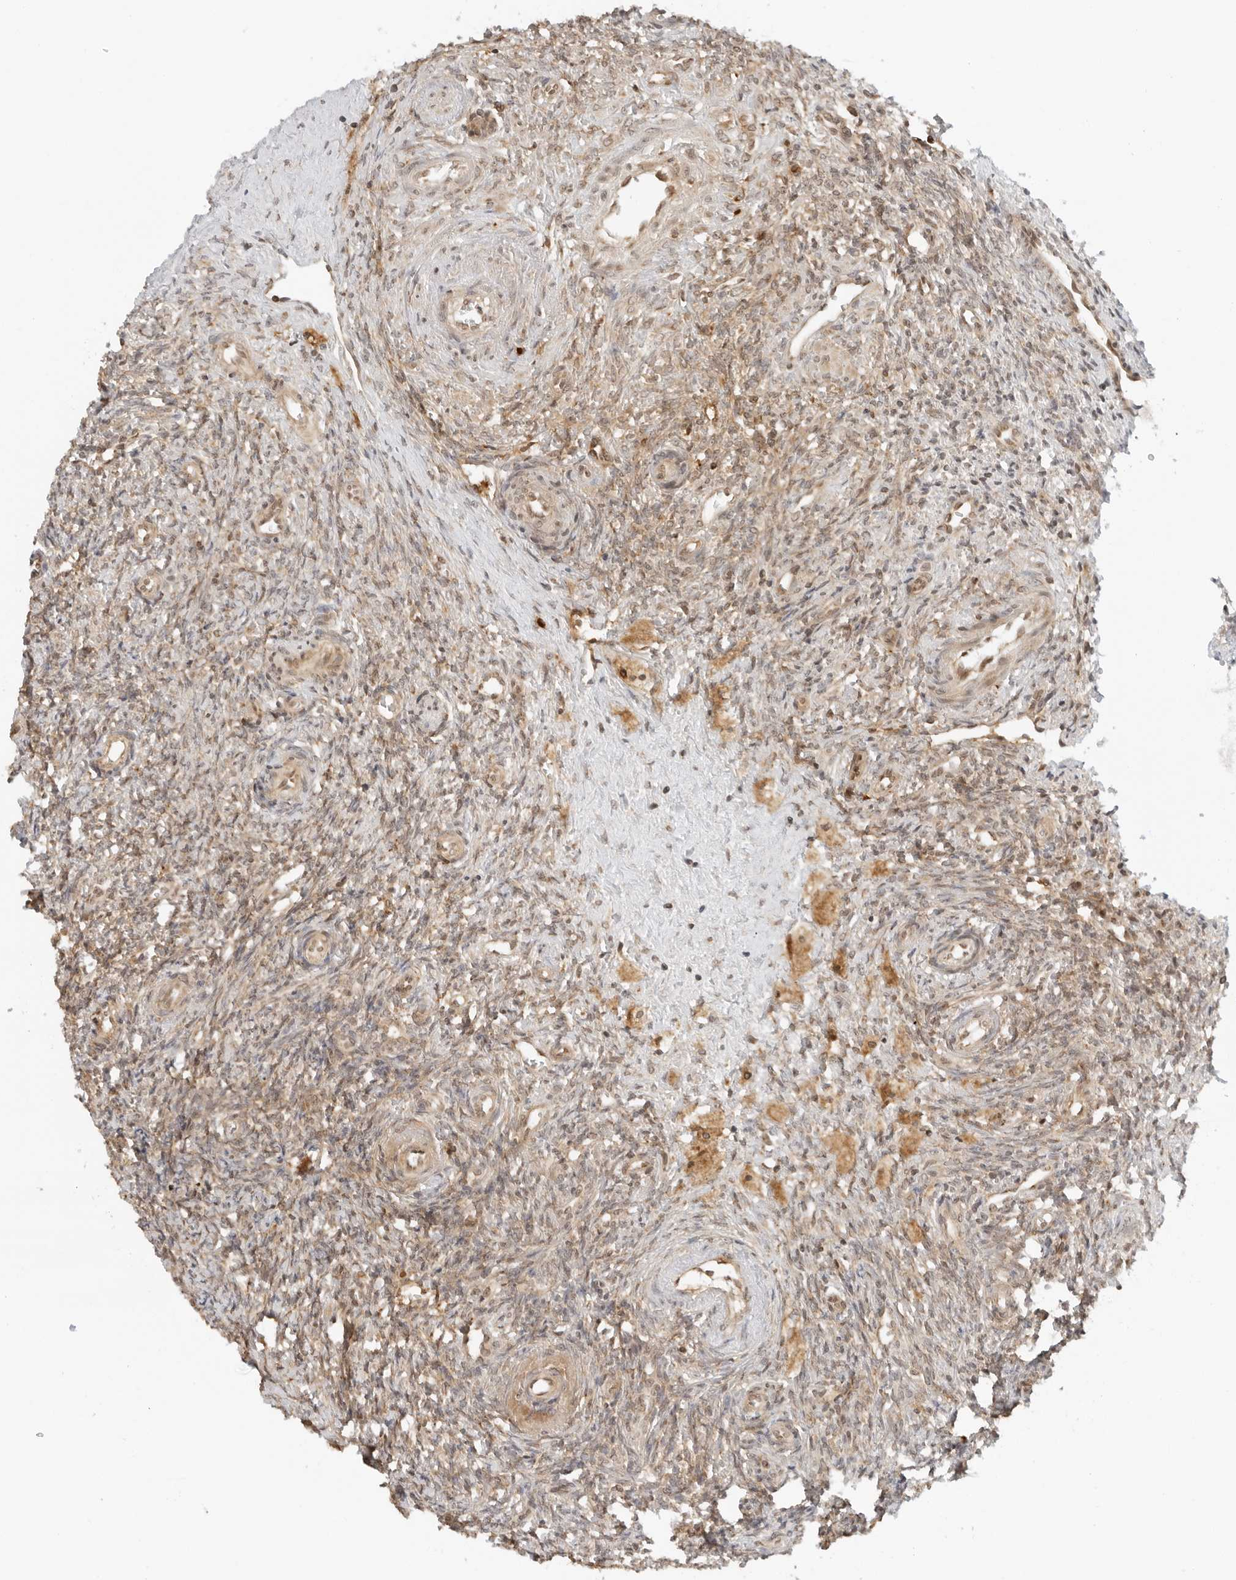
{"staining": {"intensity": "weak", "quantity": "25%-75%", "location": "cytoplasmic/membranous"}, "tissue": "ovary", "cell_type": "Ovarian stroma cells", "image_type": "normal", "snomed": [{"axis": "morphology", "description": "Normal tissue, NOS"}, {"axis": "topography", "description": "Ovary"}], "caption": "Immunohistochemistry staining of normal ovary, which shows low levels of weak cytoplasmic/membranous expression in approximately 25%-75% of ovarian stroma cells indicating weak cytoplasmic/membranous protein staining. The staining was performed using DAB (brown) for protein detection and nuclei were counterstained in hematoxylin (blue).", "gene": "RC3H1", "patient": {"sex": "female", "age": 41}}